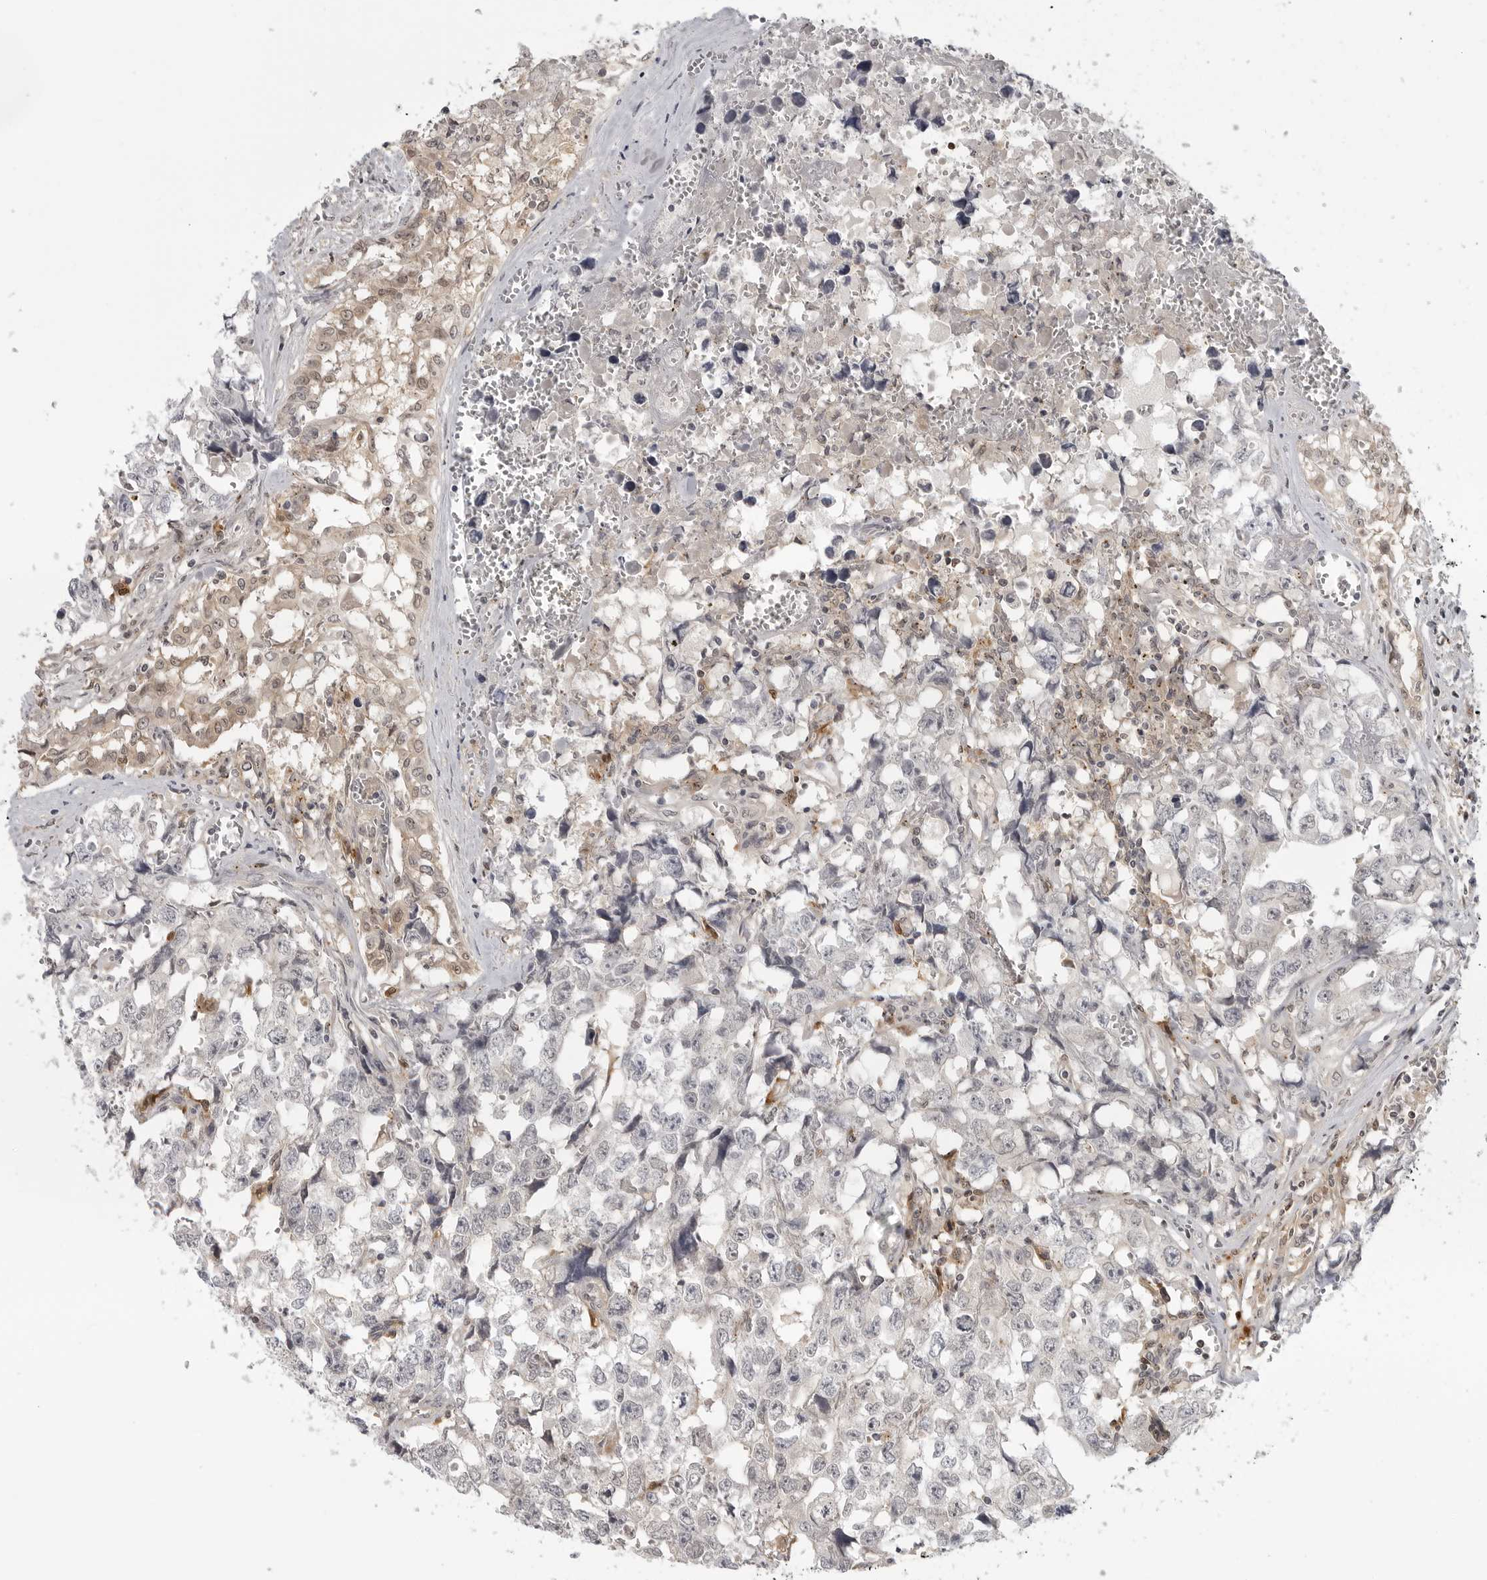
{"staining": {"intensity": "negative", "quantity": "none", "location": "none"}, "tissue": "testis cancer", "cell_type": "Tumor cells", "image_type": "cancer", "snomed": [{"axis": "morphology", "description": "Carcinoma, Embryonal, NOS"}, {"axis": "topography", "description": "Testis"}], "caption": "IHC micrograph of human testis embryonal carcinoma stained for a protein (brown), which shows no staining in tumor cells.", "gene": "CTIF", "patient": {"sex": "male", "age": 31}}